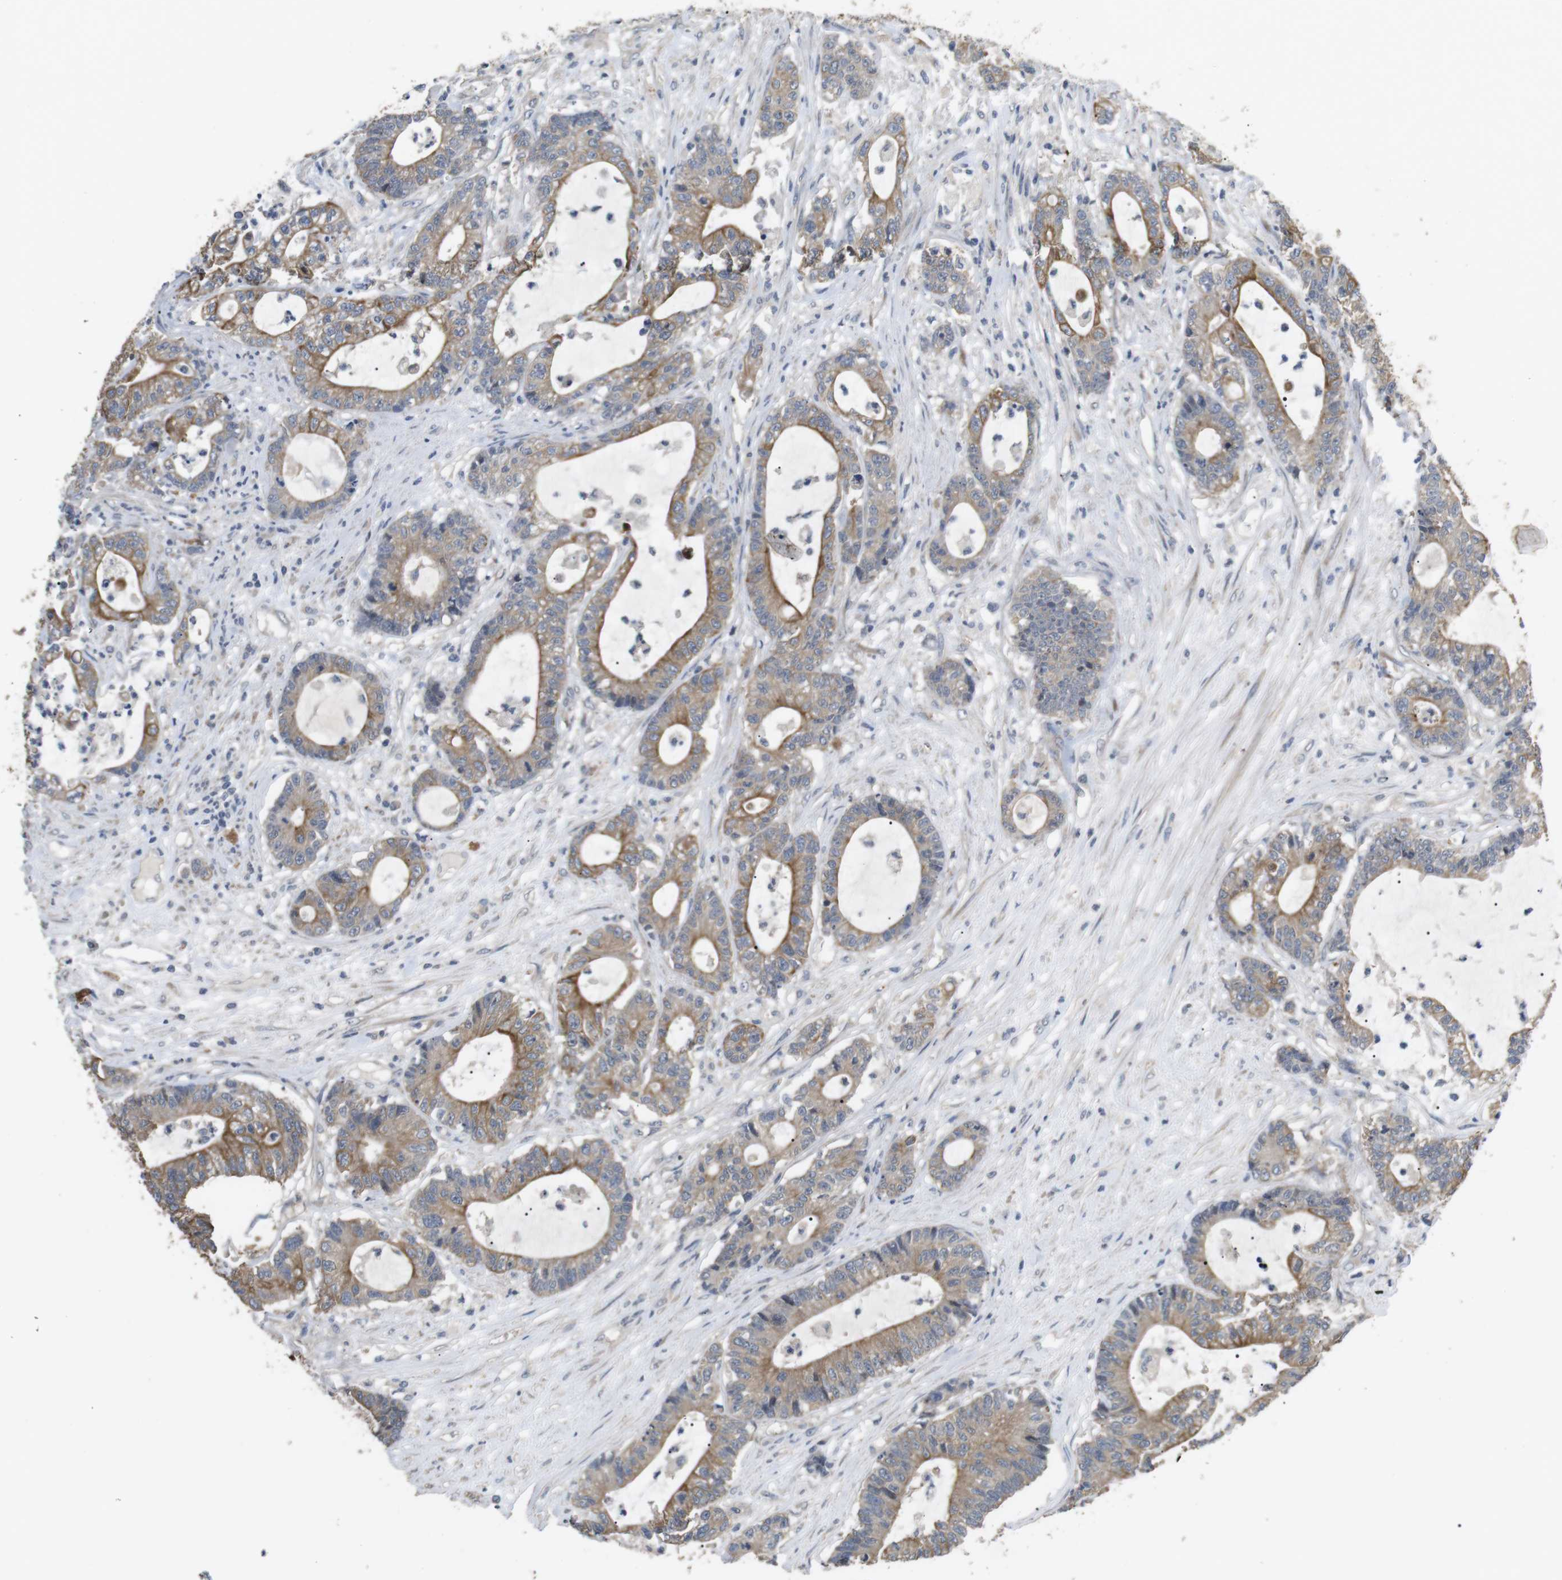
{"staining": {"intensity": "moderate", "quantity": ">75%", "location": "cytoplasmic/membranous"}, "tissue": "colorectal cancer", "cell_type": "Tumor cells", "image_type": "cancer", "snomed": [{"axis": "morphology", "description": "Adenocarcinoma, NOS"}, {"axis": "topography", "description": "Colon"}], "caption": "Colorectal cancer (adenocarcinoma) stained with a brown dye exhibits moderate cytoplasmic/membranous positive staining in about >75% of tumor cells.", "gene": "ADGRL3", "patient": {"sex": "female", "age": 84}}